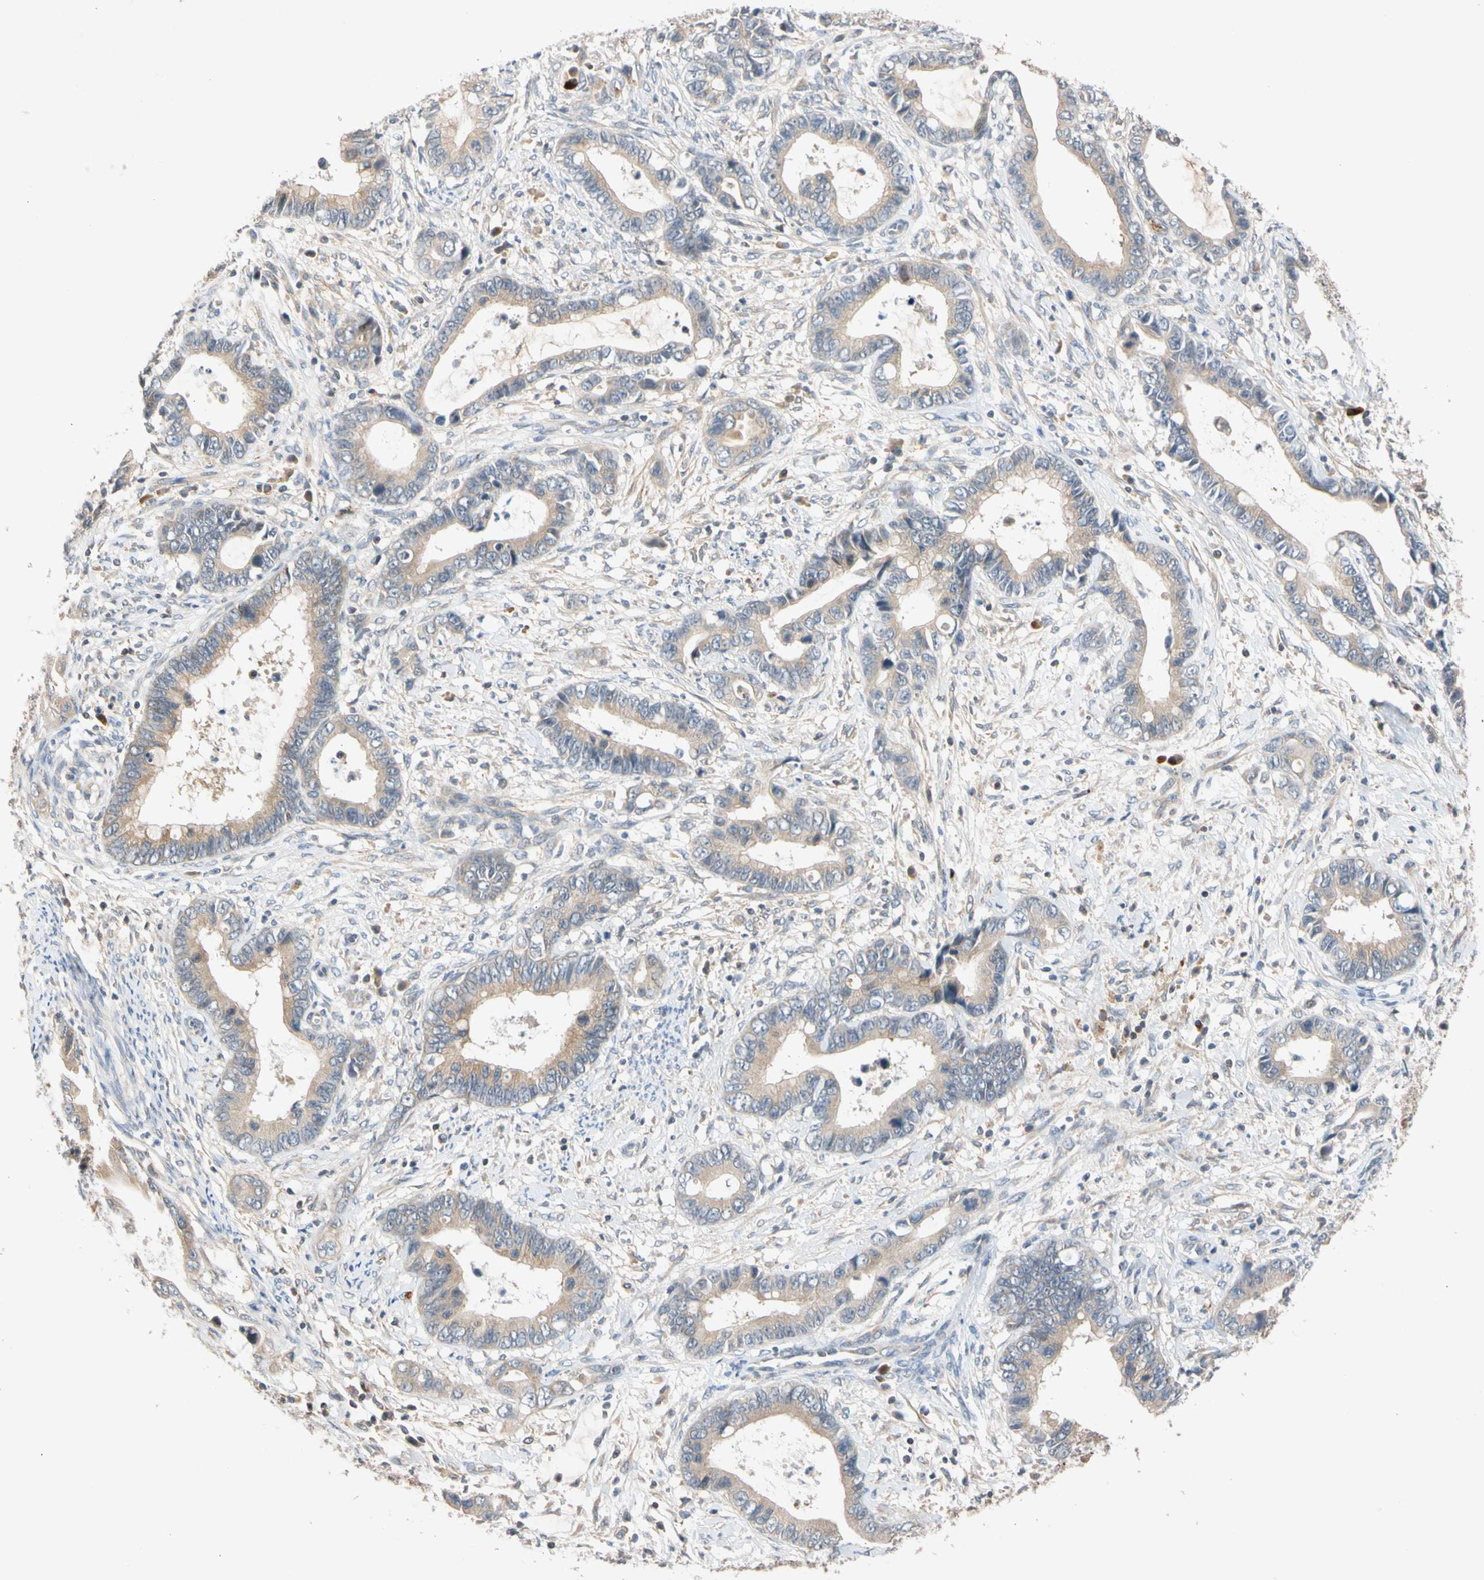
{"staining": {"intensity": "weak", "quantity": ">75%", "location": "cytoplasmic/membranous"}, "tissue": "cervical cancer", "cell_type": "Tumor cells", "image_type": "cancer", "snomed": [{"axis": "morphology", "description": "Adenocarcinoma, NOS"}, {"axis": "topography", "description": "Cervix"}], "caption": "Cervical cancer (adenocarcinoma) stained with DAB (3,3'-diaminobenzidine) immunohistochemistry exhibits low levels of weak cytoplasmic/membranous expression in approximately >75% of tumor cells.", "gene": "CNST", "patient": {"sex": "female", "age": 44}}